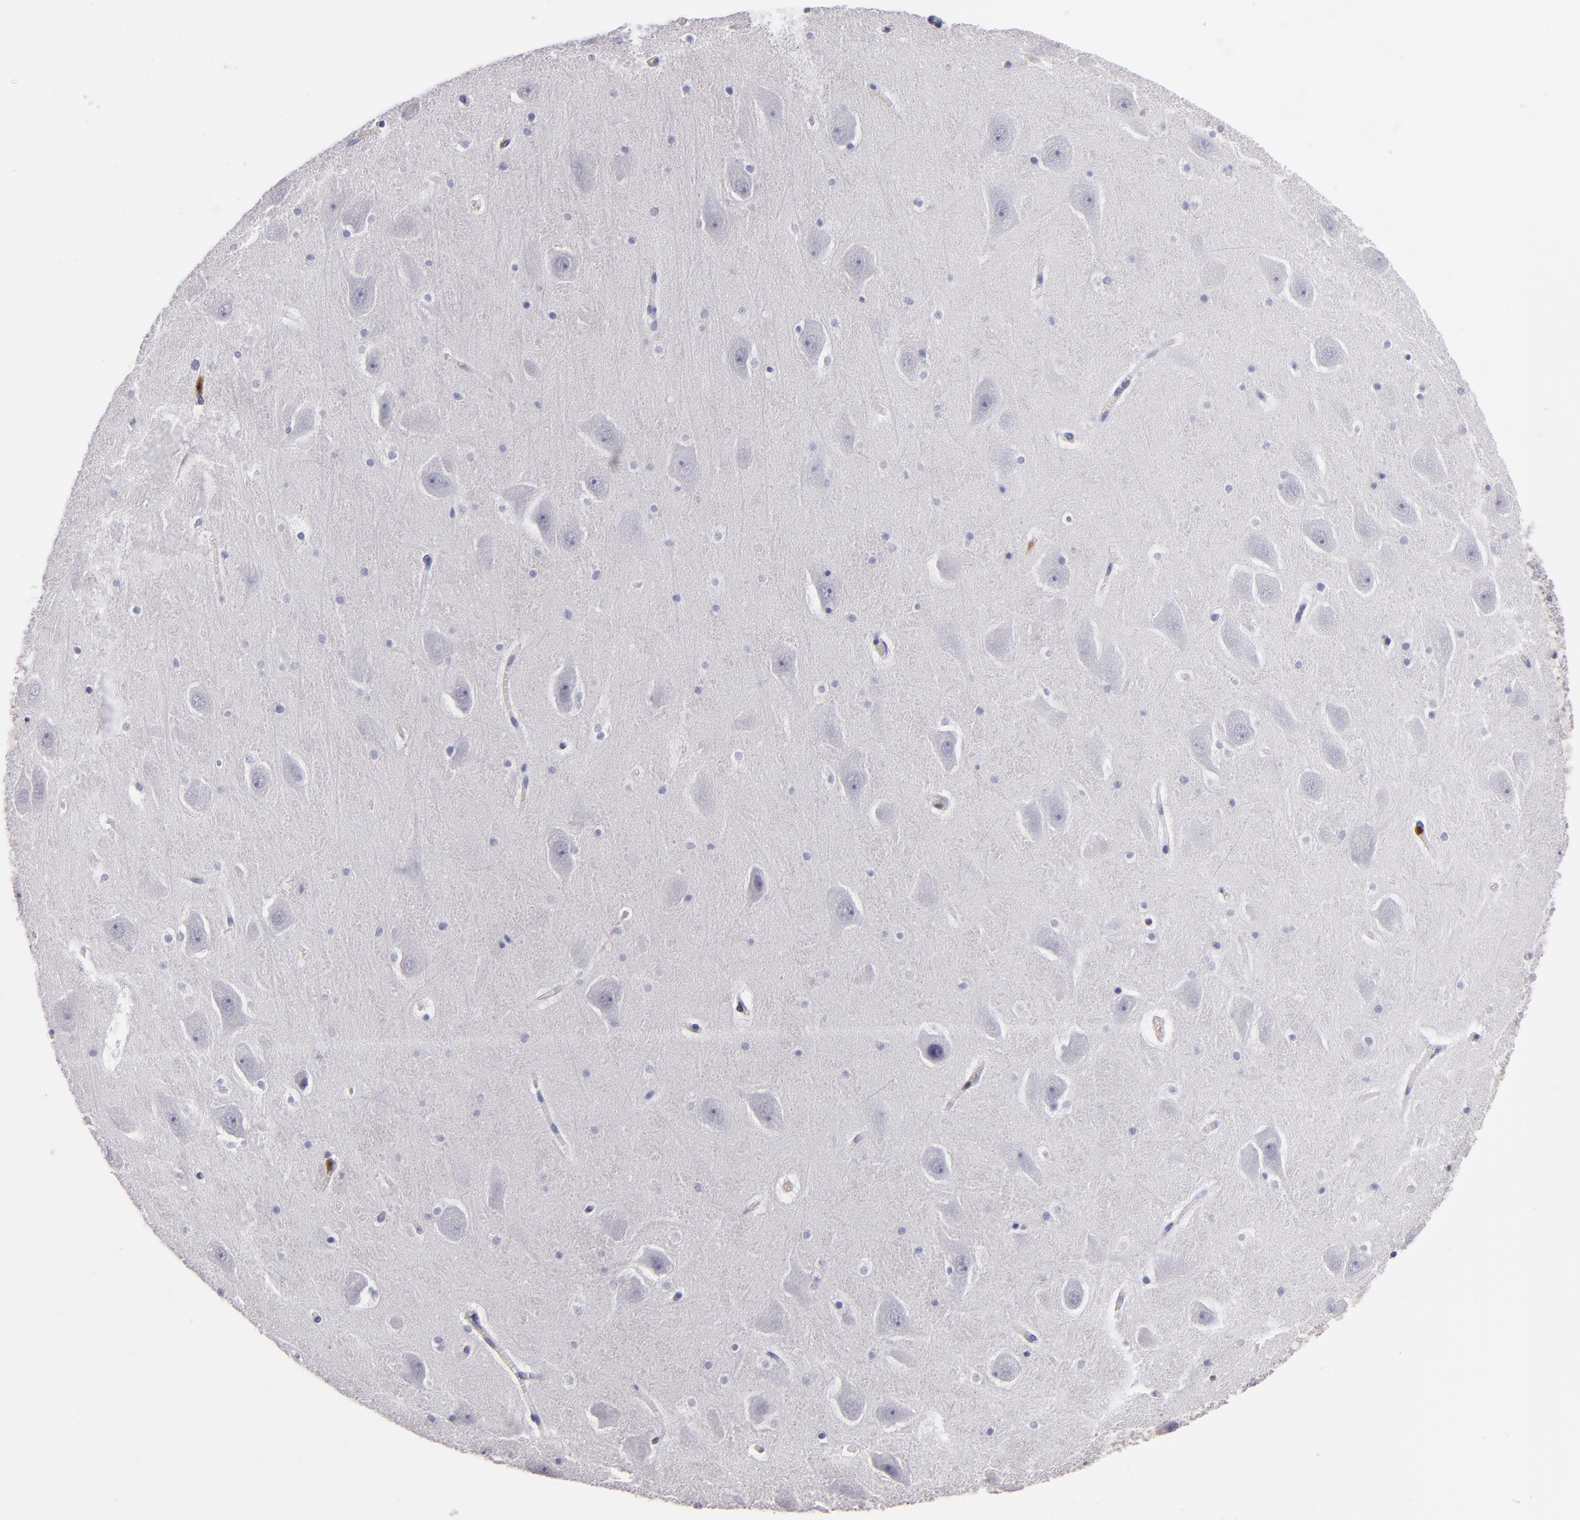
{"staining": {"intensity": "negative", "quantity": "none", "location": "none"}, "tissue": "hippocampus", "cell_type": "Glial cells", "image_type": "normal", "snomed": [{"axis": "morphology", "description": "Normal tissue, NOS"}, {"axis": "topography", "description": "Hippocampus"}], "caption": "Hippocampus was stained to show a protein in brown. There is no significant expression in glial cells. (Stains: DAB immunohistochemistry with hematoxylin counter stain, Microscopy: brightfield microscopy at high magnification).", "gene": "S100A4", "patient": {"sex": "male", "age": 45}}